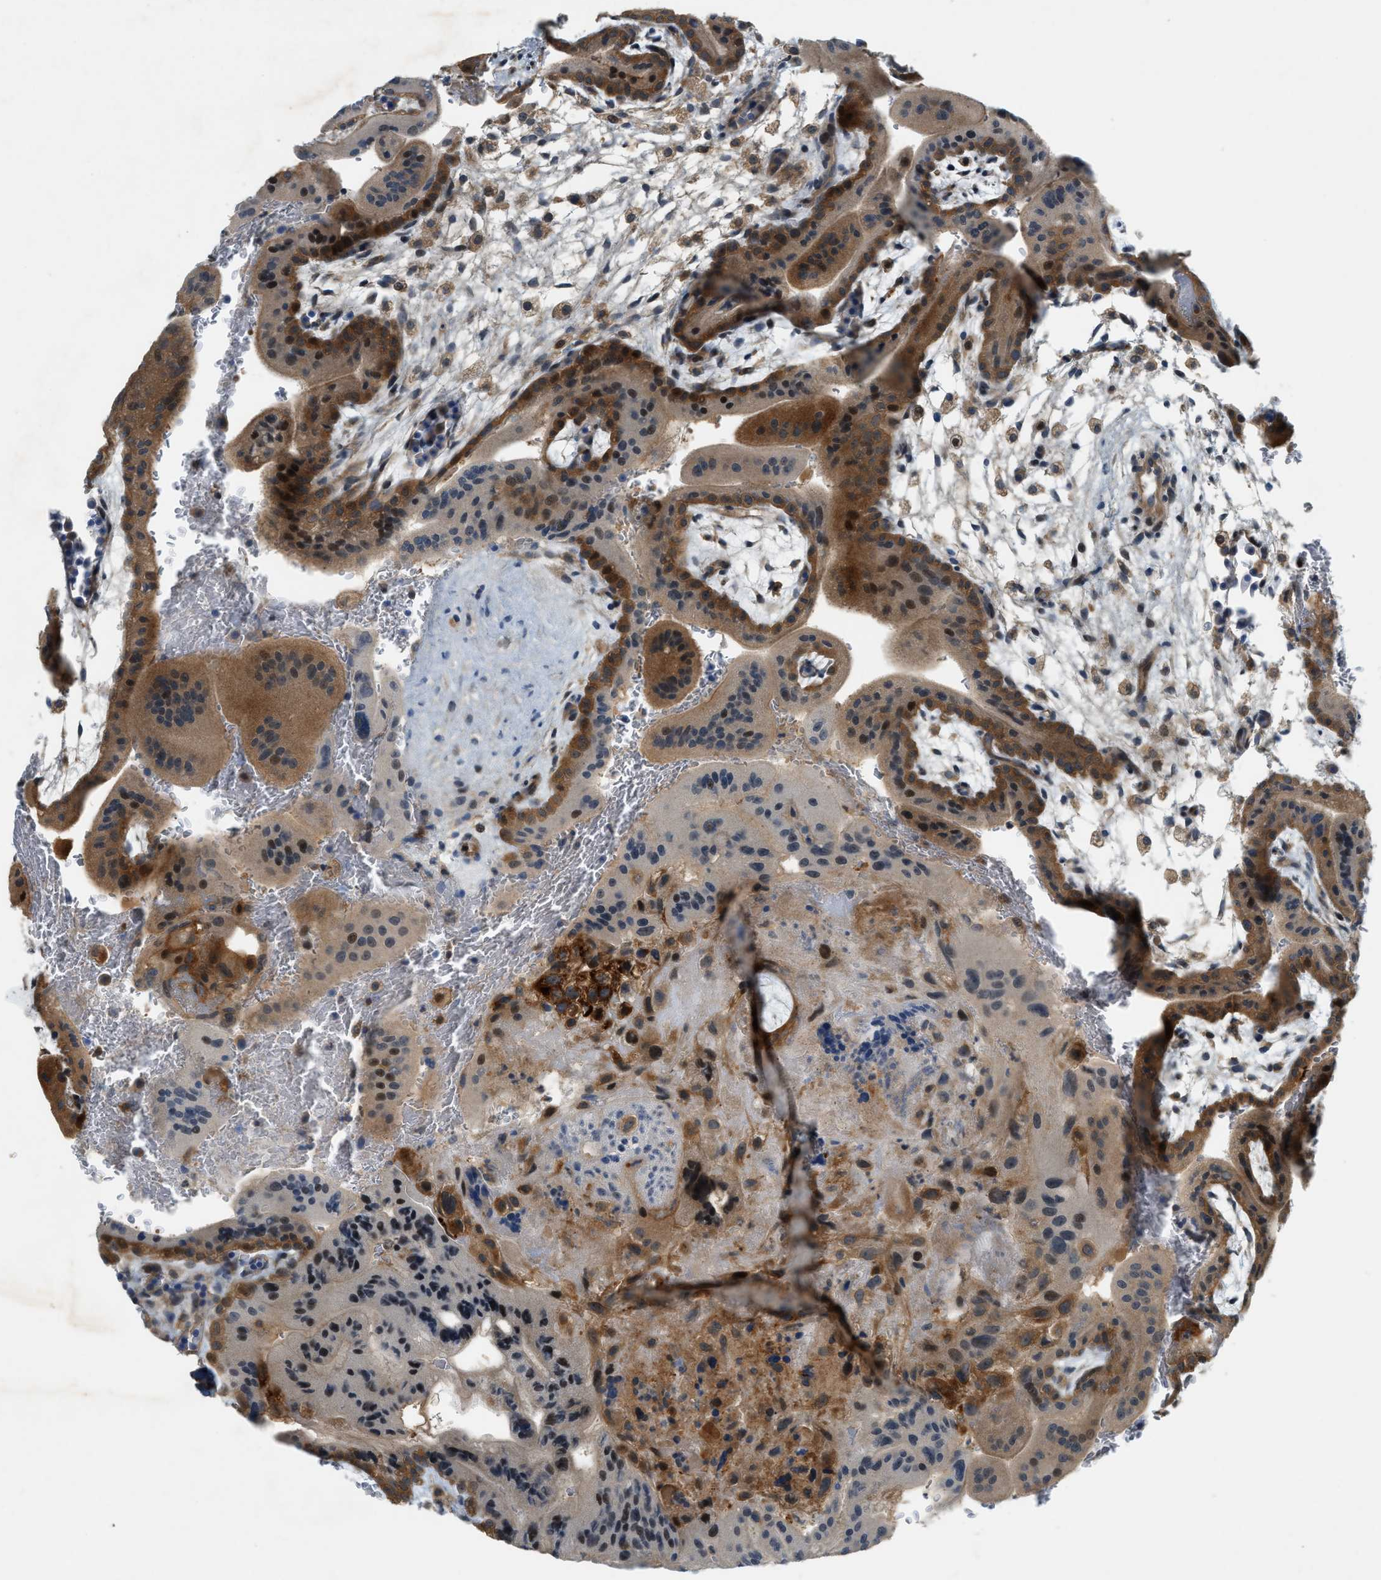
{"staining": {"intensity": "strong", "quantity": ">75%", "location": "cytoplasmic/membranous,nuclear"}, "tissue": "placenta", "cell_type": "Decidual cells", "image_type": "normal", "snomed": [{"axis": "morphology", "description": "Normal tissue, NOS"}, {"axis": "topography", "description": "Placenta"}], "caption": "Unremarkable placenta reveals strong cytoplasmic/membranous,nuclear expression in about >75% of decidual cells (brown staining indicates protein expression, while blue staining denotes nuclei)..", "gene": "PDCL3", "patient": {"sex": "female", "age": 35}}